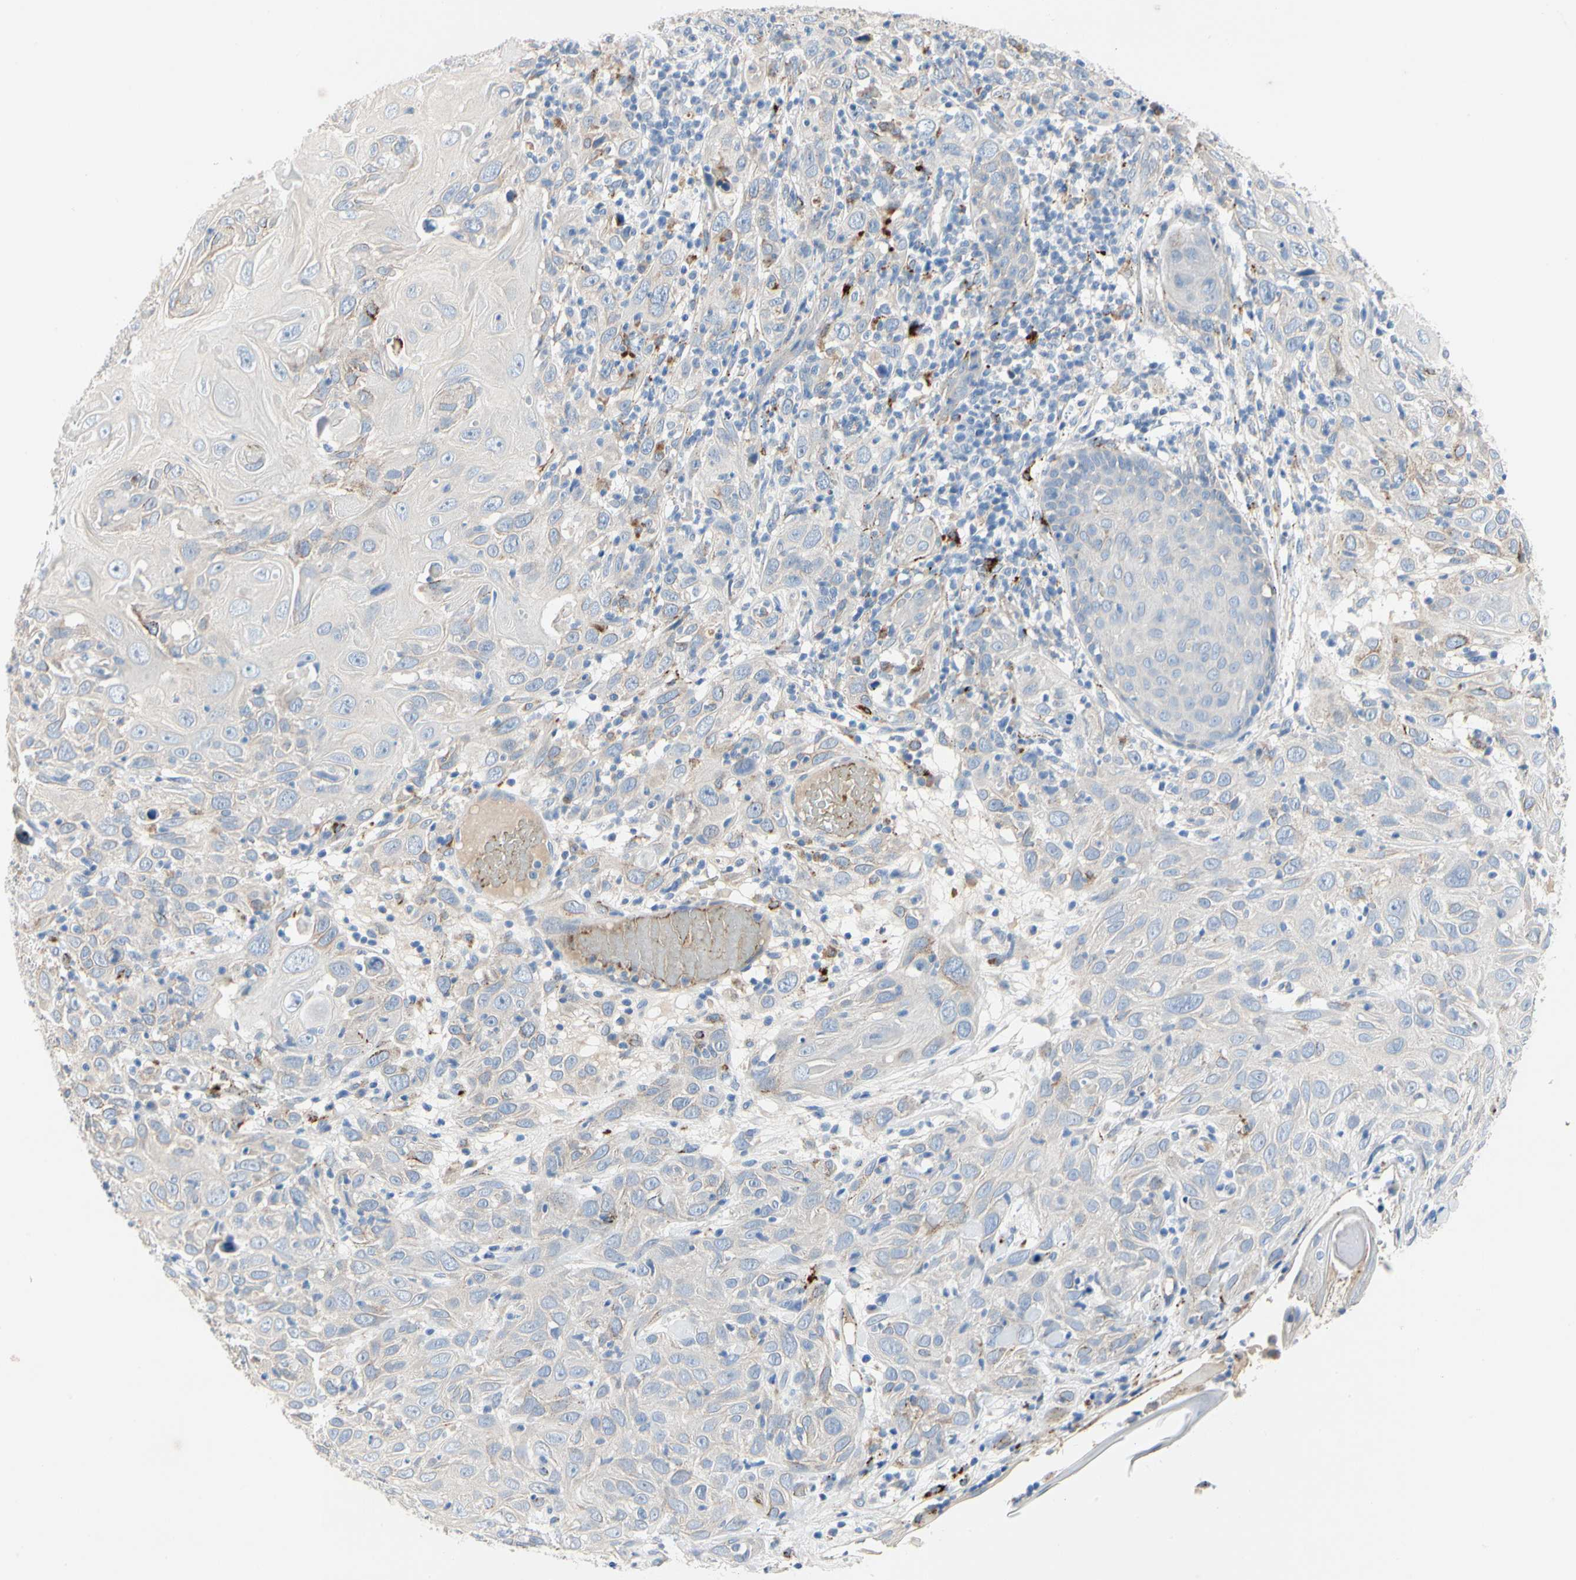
{"staining": {"intensity": "weak", "quantity": "25%-75%", "location": "cytoplasmic/membranous"}, "tissue": "skin cancer", "cell_type": "Tumor cells", "image_type": "cancer", "snomed": [{"axis": "morphology", "description": "Squamous cell carcinoma, NOS"}, {"axis": "topography", "description": "Skin"}], "caption": "Protein expression analysis of human skin squamous cell carcinoma reveals weak cytoplasmic/membranous staining in approximately 25%-75% of tumor cells.", "gene": "RETSAT", "patient": {"sex": "female", "age": 88}}